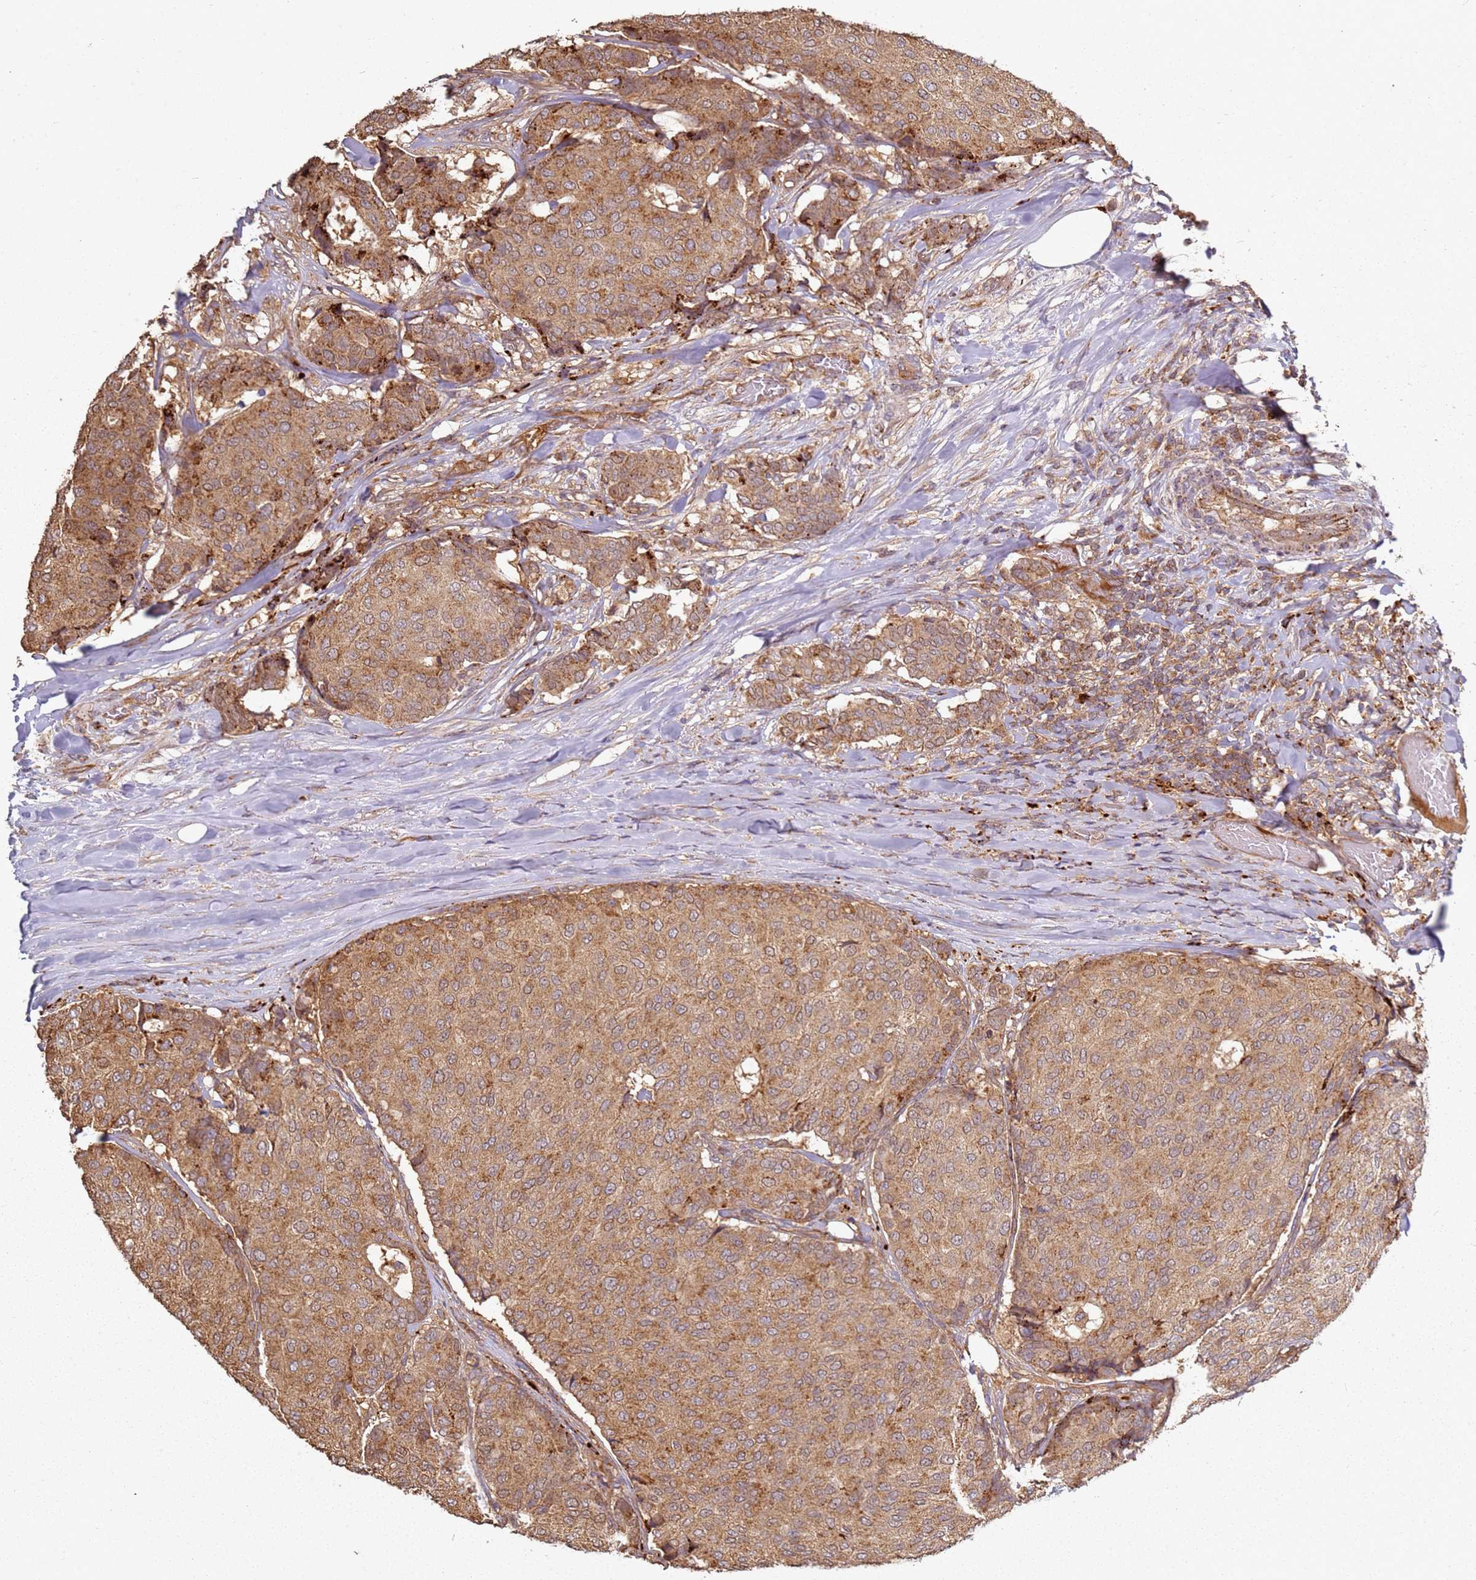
{"staining": {"intensity": "moderate", "quantity": ">75%", "location": "cytoplasmic/membranous"}, "tissue": "breast cancer", "cell_type": "Tumor cells", "image_type": "cancer", "snomed": [{"axis": "morphology", "description": "Duct carcinoma"}, {"axis": "topography", "description": "Breast"}], "caption": "A histopathology image showing moderate cytoplasmic/membranous staining in approximately >75% of tumor cells in breast cancer (invasive ductal carcinoma), as visualized by brown immunohistochemical staining.", "gene": "SCGB2B2", "patient": {"sex": "female", "age": 75}}